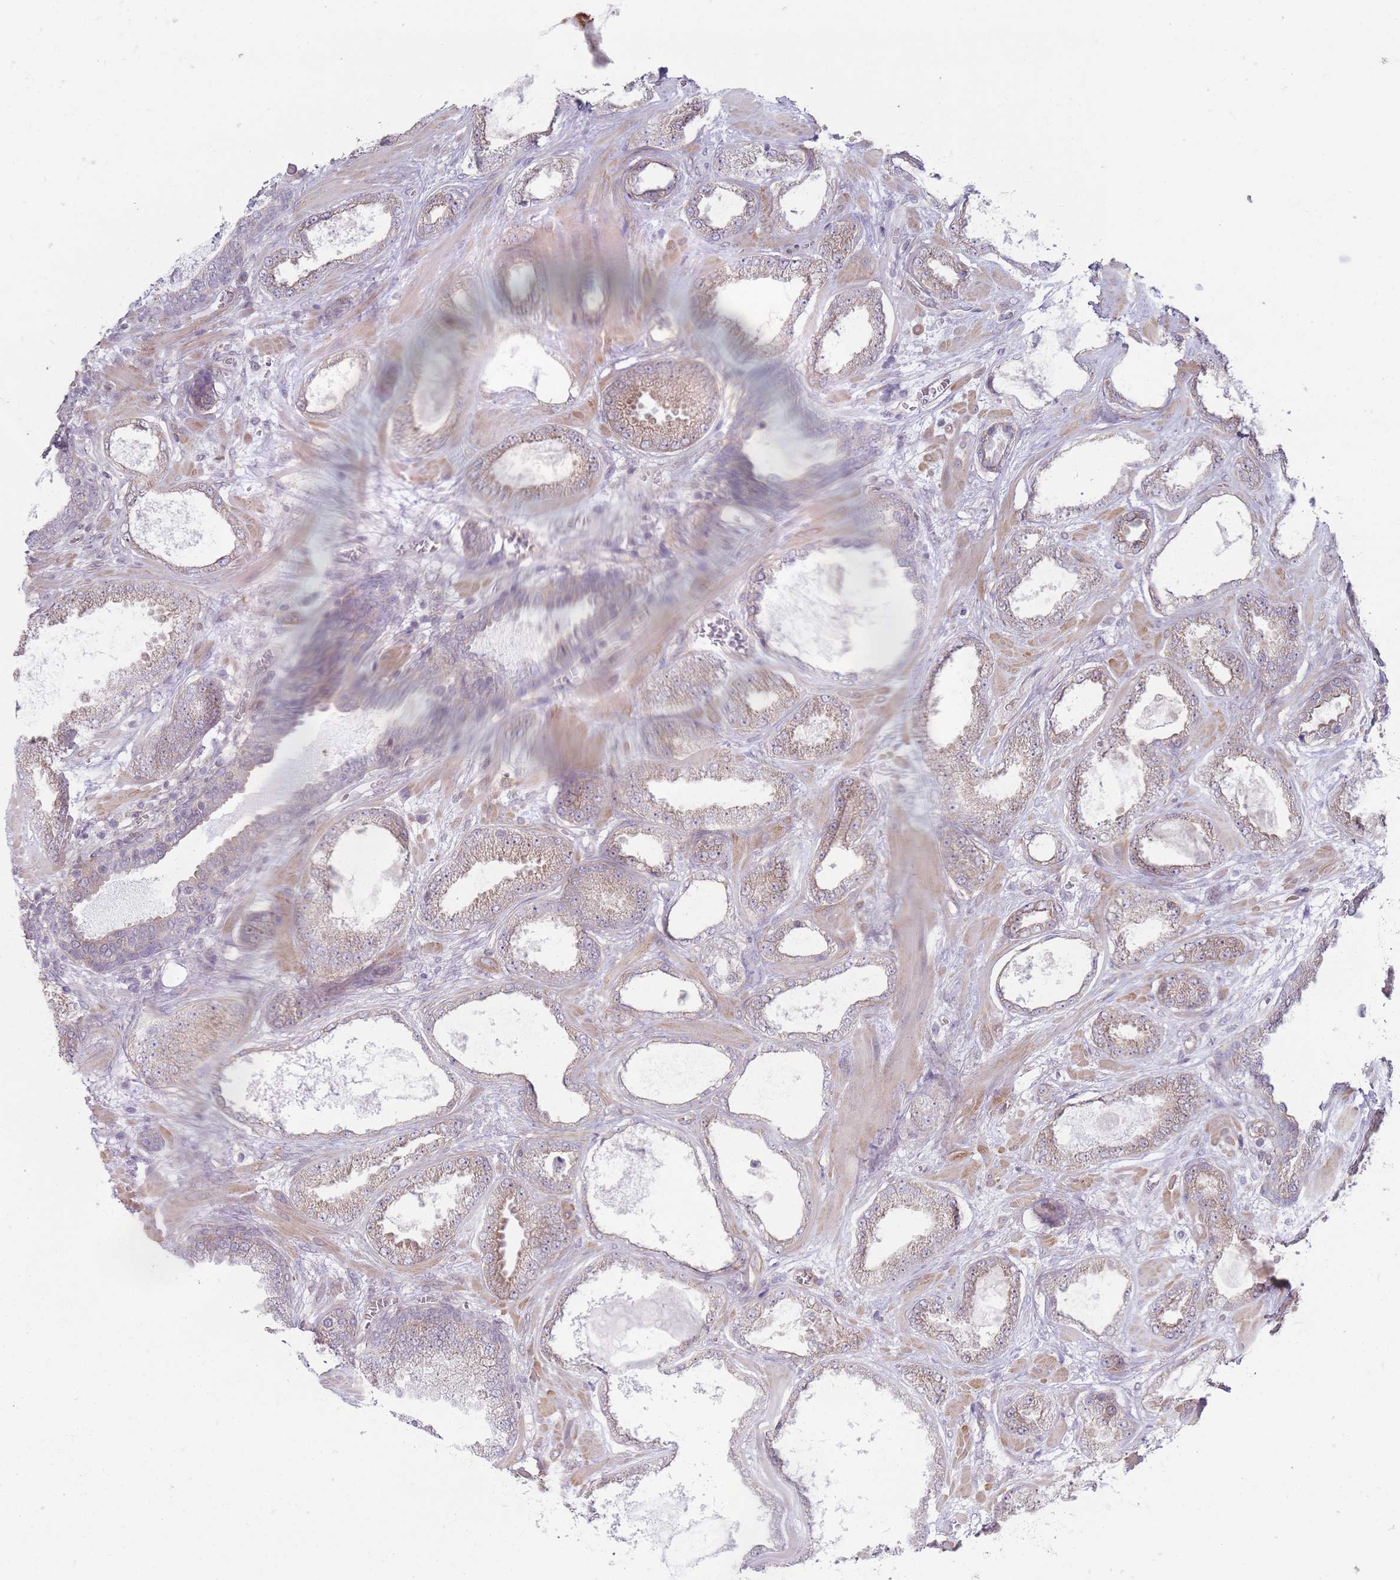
{"staining": {"intensity": "weak", "quantity": ">75%", "location": "cytoplasmic/membranous"}, "tissue": "prostate cancer", "cell_type": "Tumor cells", "image_type": "cancer", "snomed": [{"axis": "morphology", "description": "Adenocarcinoma, Low grade"}, {"axis": "topography", "description": "Prostate"}], "caption": "About >75% of tumor cells in human prostate cancer demonstrate weak cytoplasmic/membranous protein positivity as visualized by brown immunohistochemical staining.", "gene": "VRK2", "patient": {"sex": "male", "age": 57}}